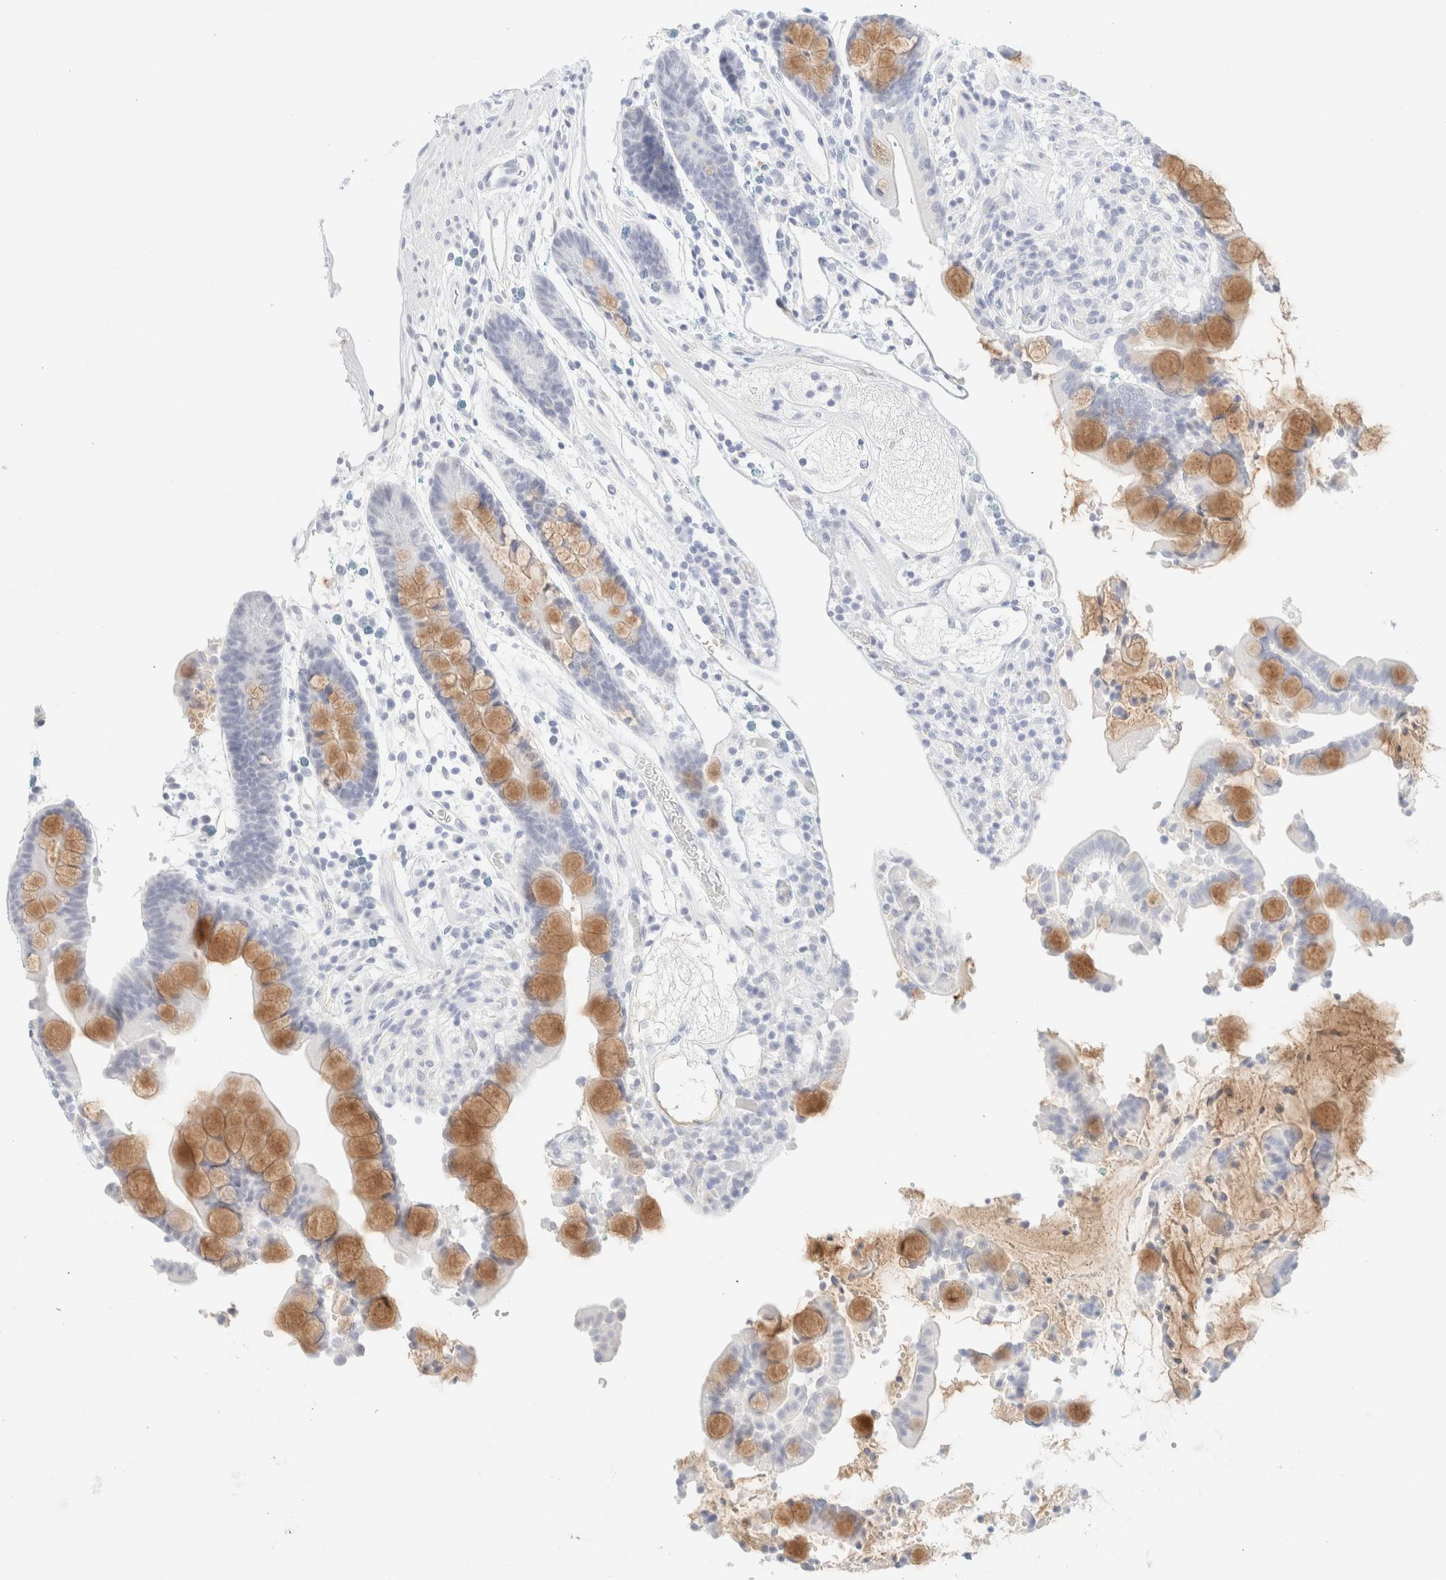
{"staining": {"intensity": "negative", "quantity": "none", "location": "none"}, "tissue": "colon", "cell_type": "Endothelial cells", "image_type": "normal", "snomed": [{"axis": "morphology", "description": "Normal tissue, NOS"}, {"axis": "topography", "description": "Colon"}], "caption": "DAB (3,3'-diaminobenzidine) immunohistochemical staining of normal human colon exhibits no significant positivity in endothelial cells. (Immunohistochemistry, brightfield microscopy, high magnification).", "gene": "KRT15", "patient": {"sex": "male", "age": 73}}